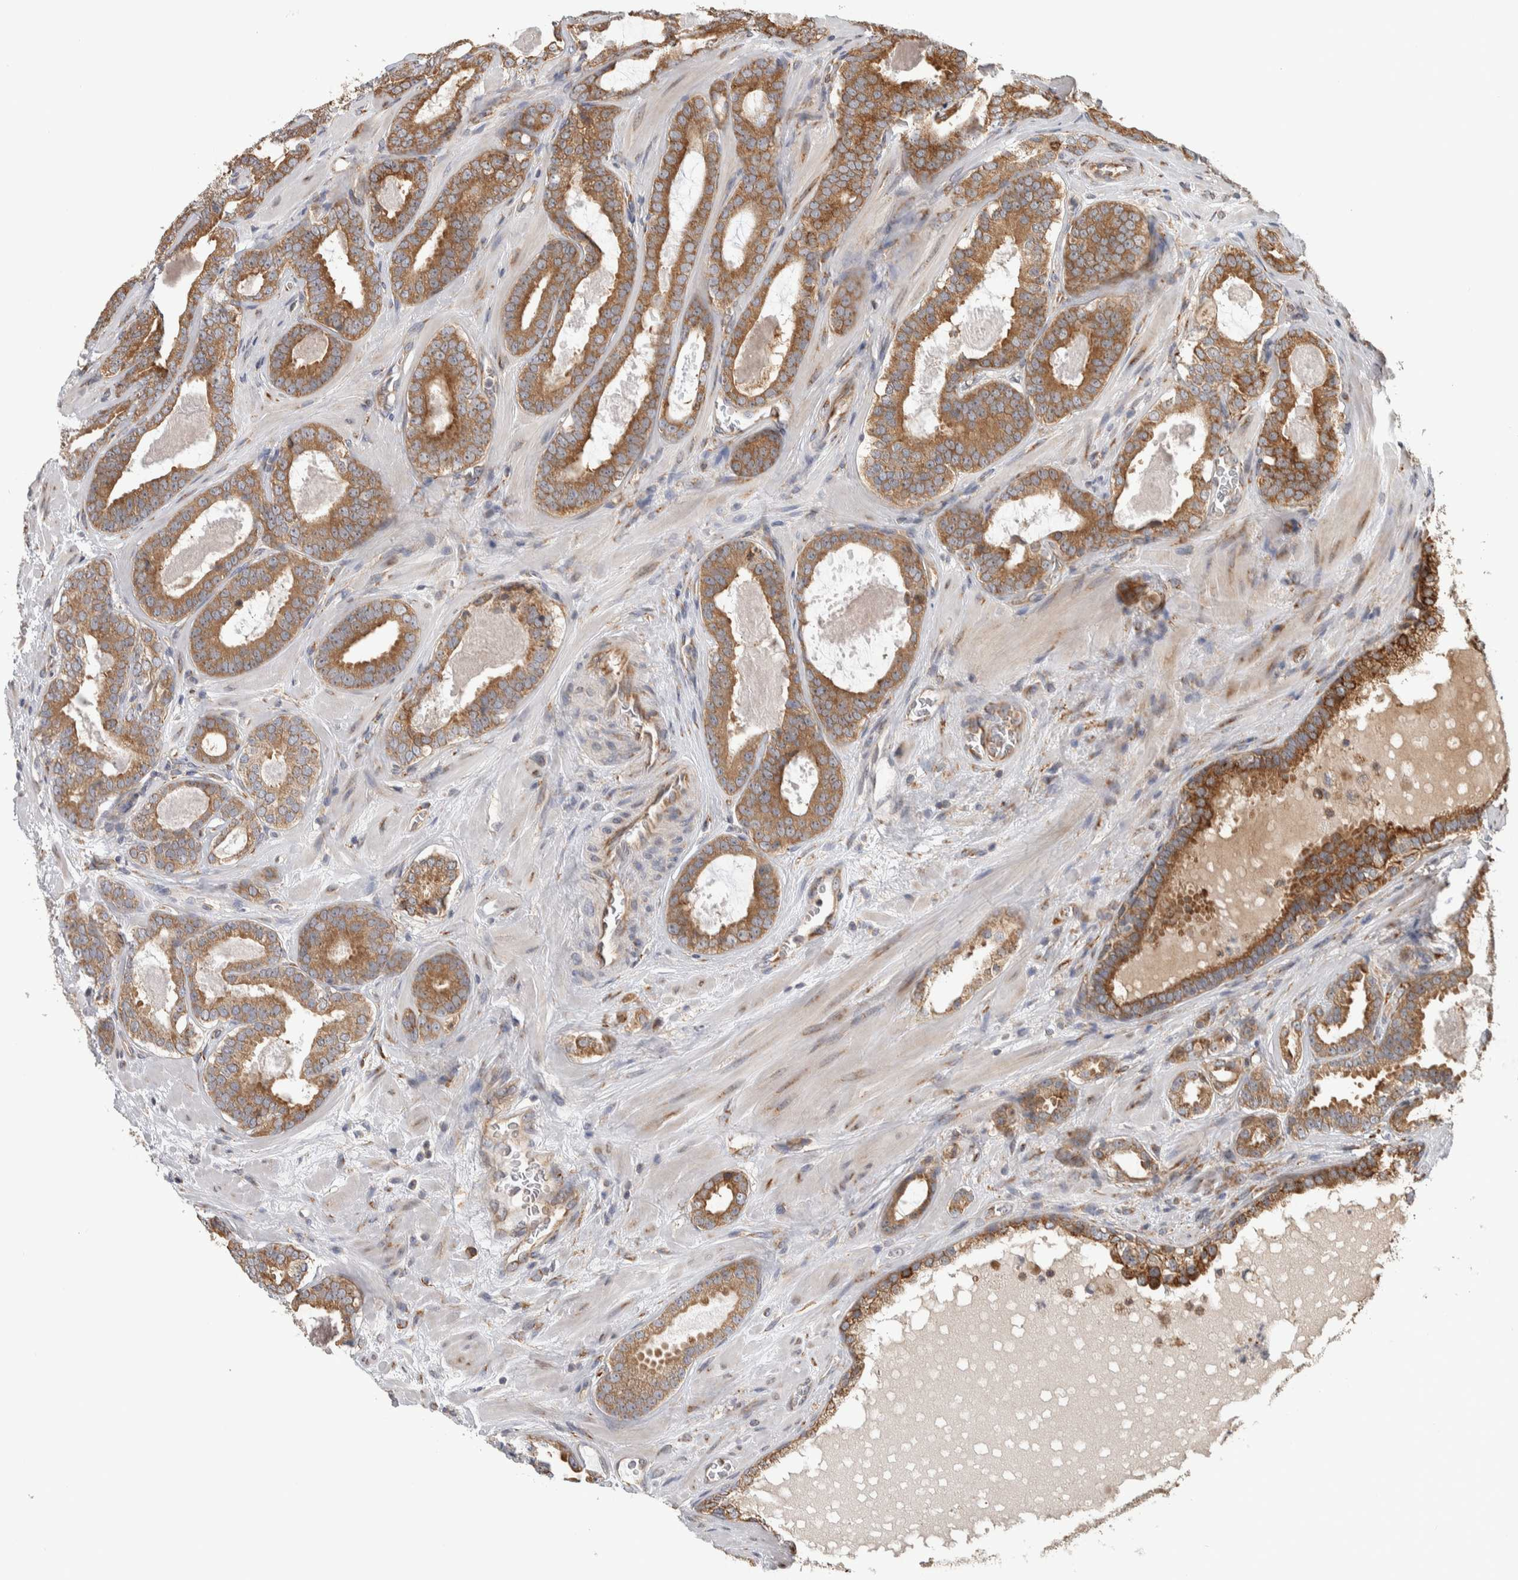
{"staining": {"intensity": "moderate", "quantity": ">75%", "location": "cytoplasmic/membranous"}, "tissue": "prostate cancer", "cell_type": "Tumor cells", "image_type": "cancer", "snomed": [{"axis": "morphology", "description": "Adenocarcinoma, High grade"}, {"axis": "topography", "description": "Prostate"}], "caption": "Immunohistochemistry staining of prostate cancer (high-grade adenocarcinoma), which demonstrates medium levels of moderate cytoplasmic/membranous expression in about >75% of tumor cells indicating moderate cytoplasmic/membranous protein staining. The staining was performed using DAB (3,3'-diaminobenzidine) (brown) for protein detection and nuclei were counterstained in hematoxylin (blue).", "gene": "EIF3H", "patient": {"sex": "male", "age": 60}}